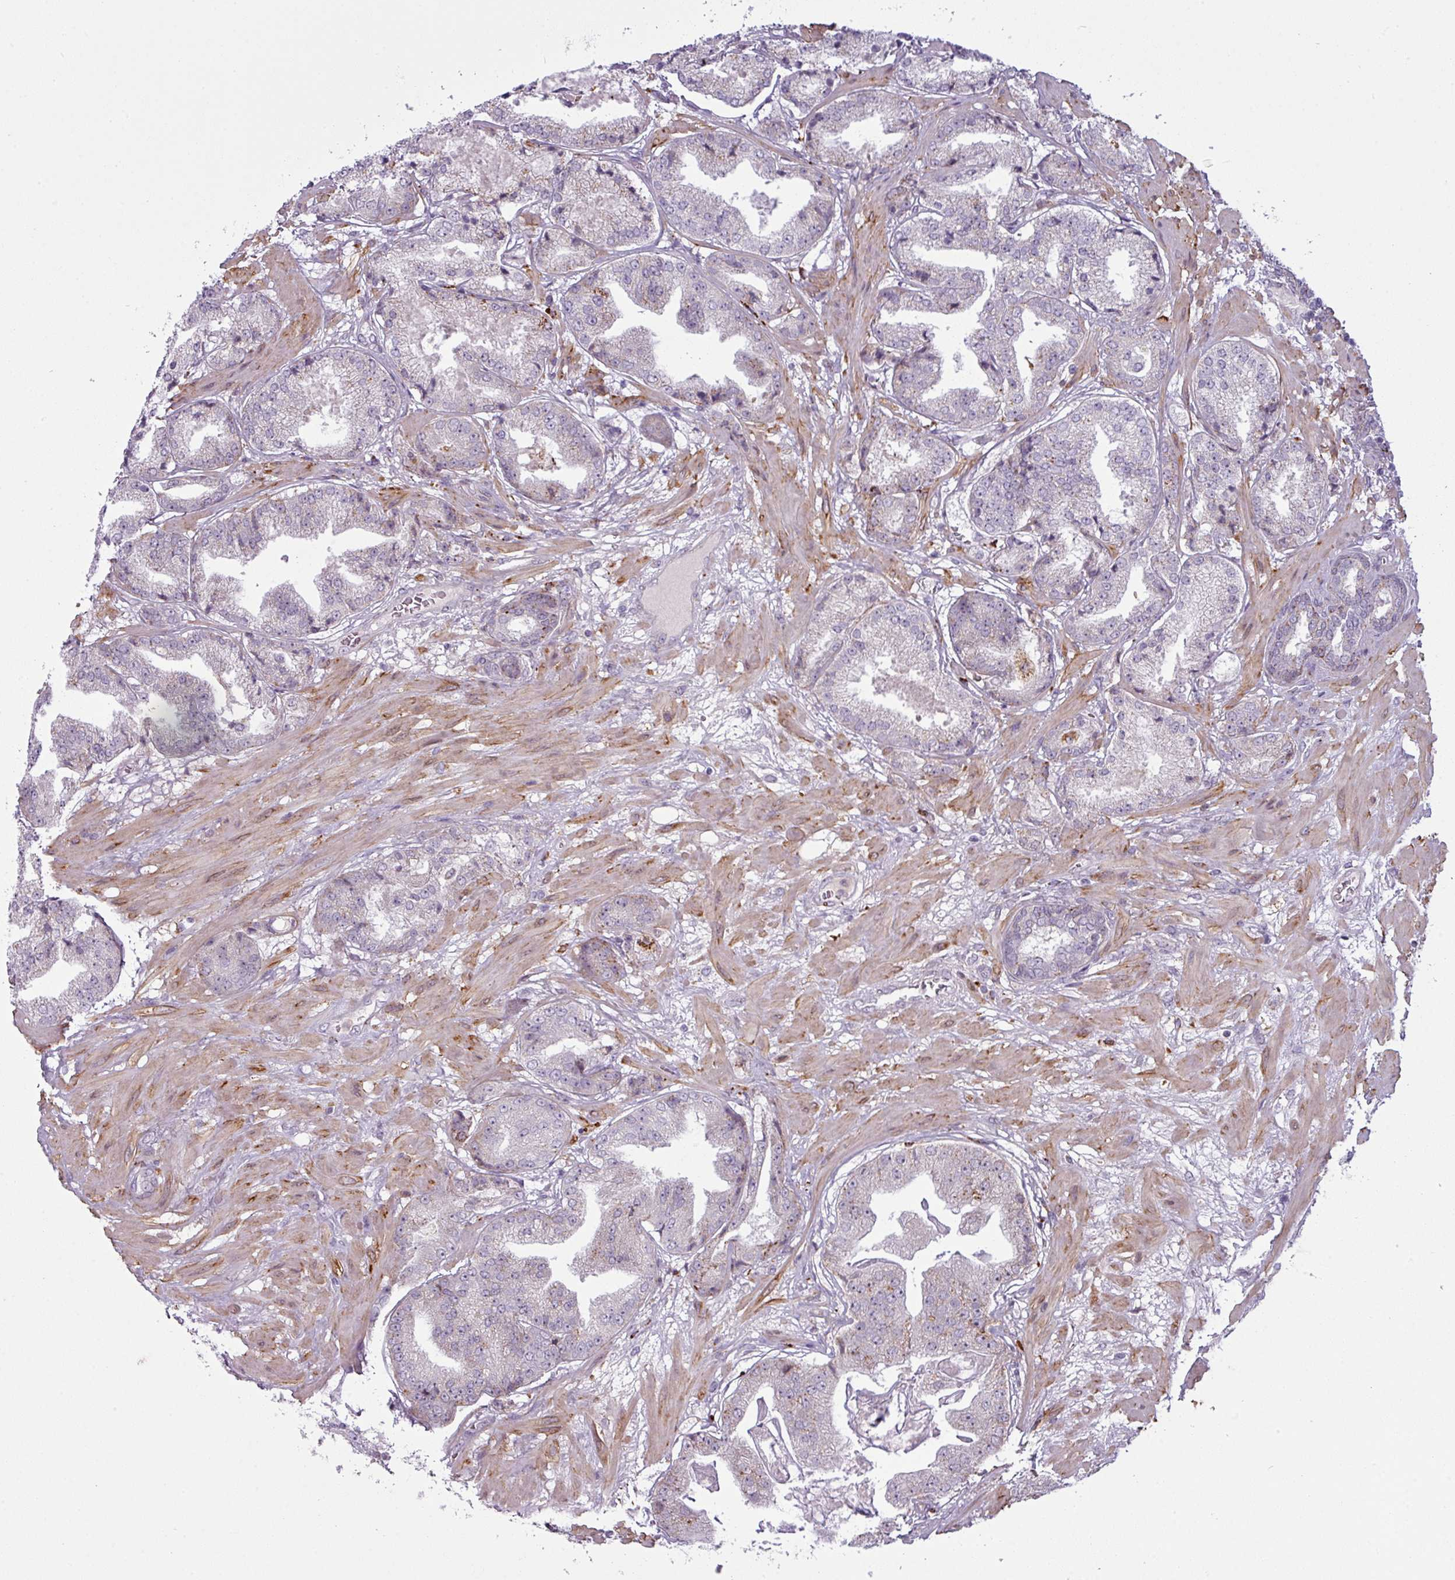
{"staining": {"intensity": "weak", "quantity": "<25%", "location": "cytoplasmic/membranous"}, "tissue": "prostate cancer", "cell_type": "Tumor cells", "image_type": "cancer", "snomed": [{"axis": "morphology", "description": "Adenocarcinoma, High grade"}, {"axis": "topography", "description": "Prostate"}], "caption": "Prostate high-grade adenocarcinoma was stained to show a protein in brown. There is no significant expression in tumor cells.", "gene": "MAP7D2", "patient": {"sex": "male", "age": 63}}